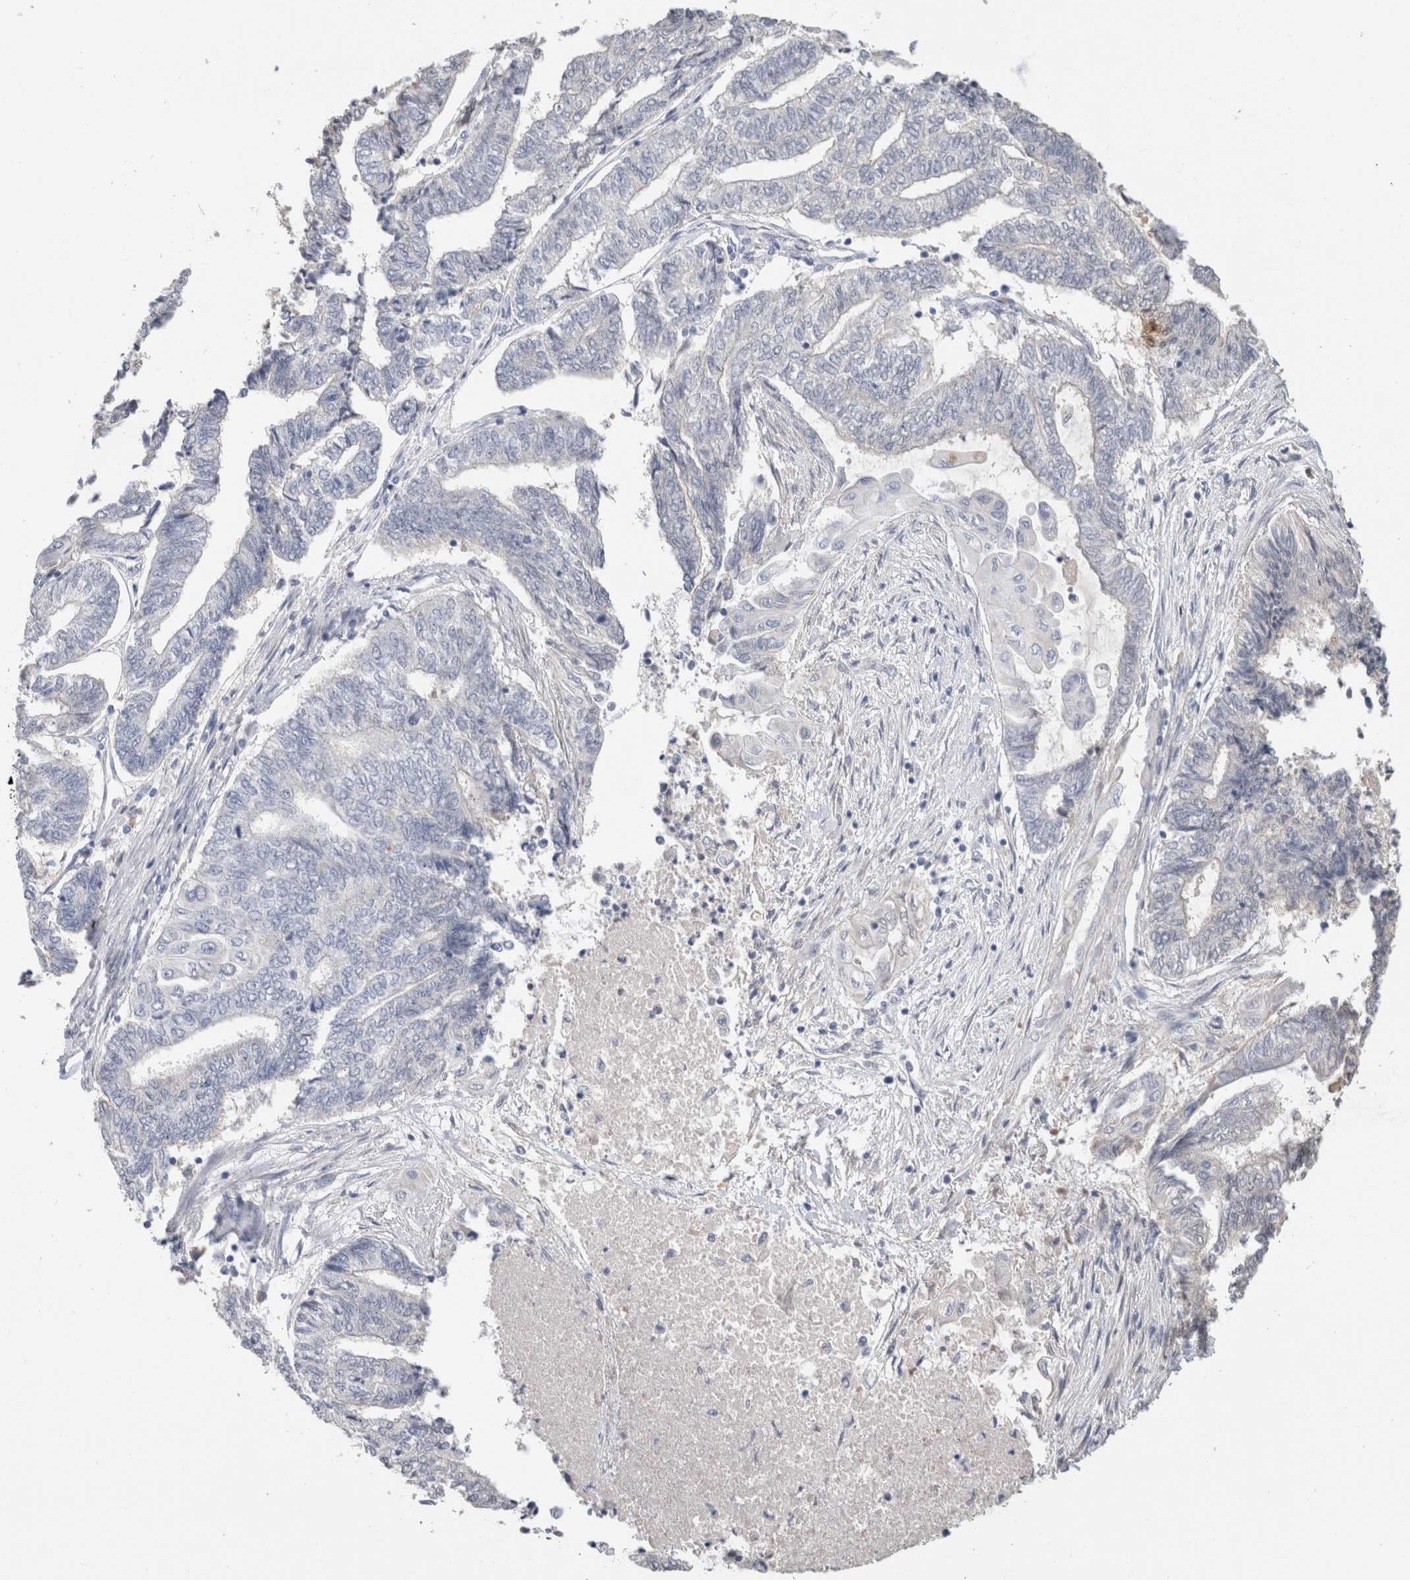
{"staining": {"intensity": "negative", "quantity": "none", "location": "none"}, "tissue": "endometrial cancer", "cell_type": "Tumor cells", "image_type": "cancer", "snomed": [{"axis": "morphology", "description": "Adenocarcinoma, NOS"}, {"axis": "topography", "description": "Uterus"}, {"axis": "topography", "description": "Endometrium"}], "caption": "High magnification brightfield microscopy of adenocarcinoma (endometrial) stained with DAB (3,3'-diaminobenzidine) (brown) and counterstained with hematoxylin (blue): tumor cells show no significant expression.", "gene": "SCGB1A1", "patient": {"sex": "female", "age": 70}}